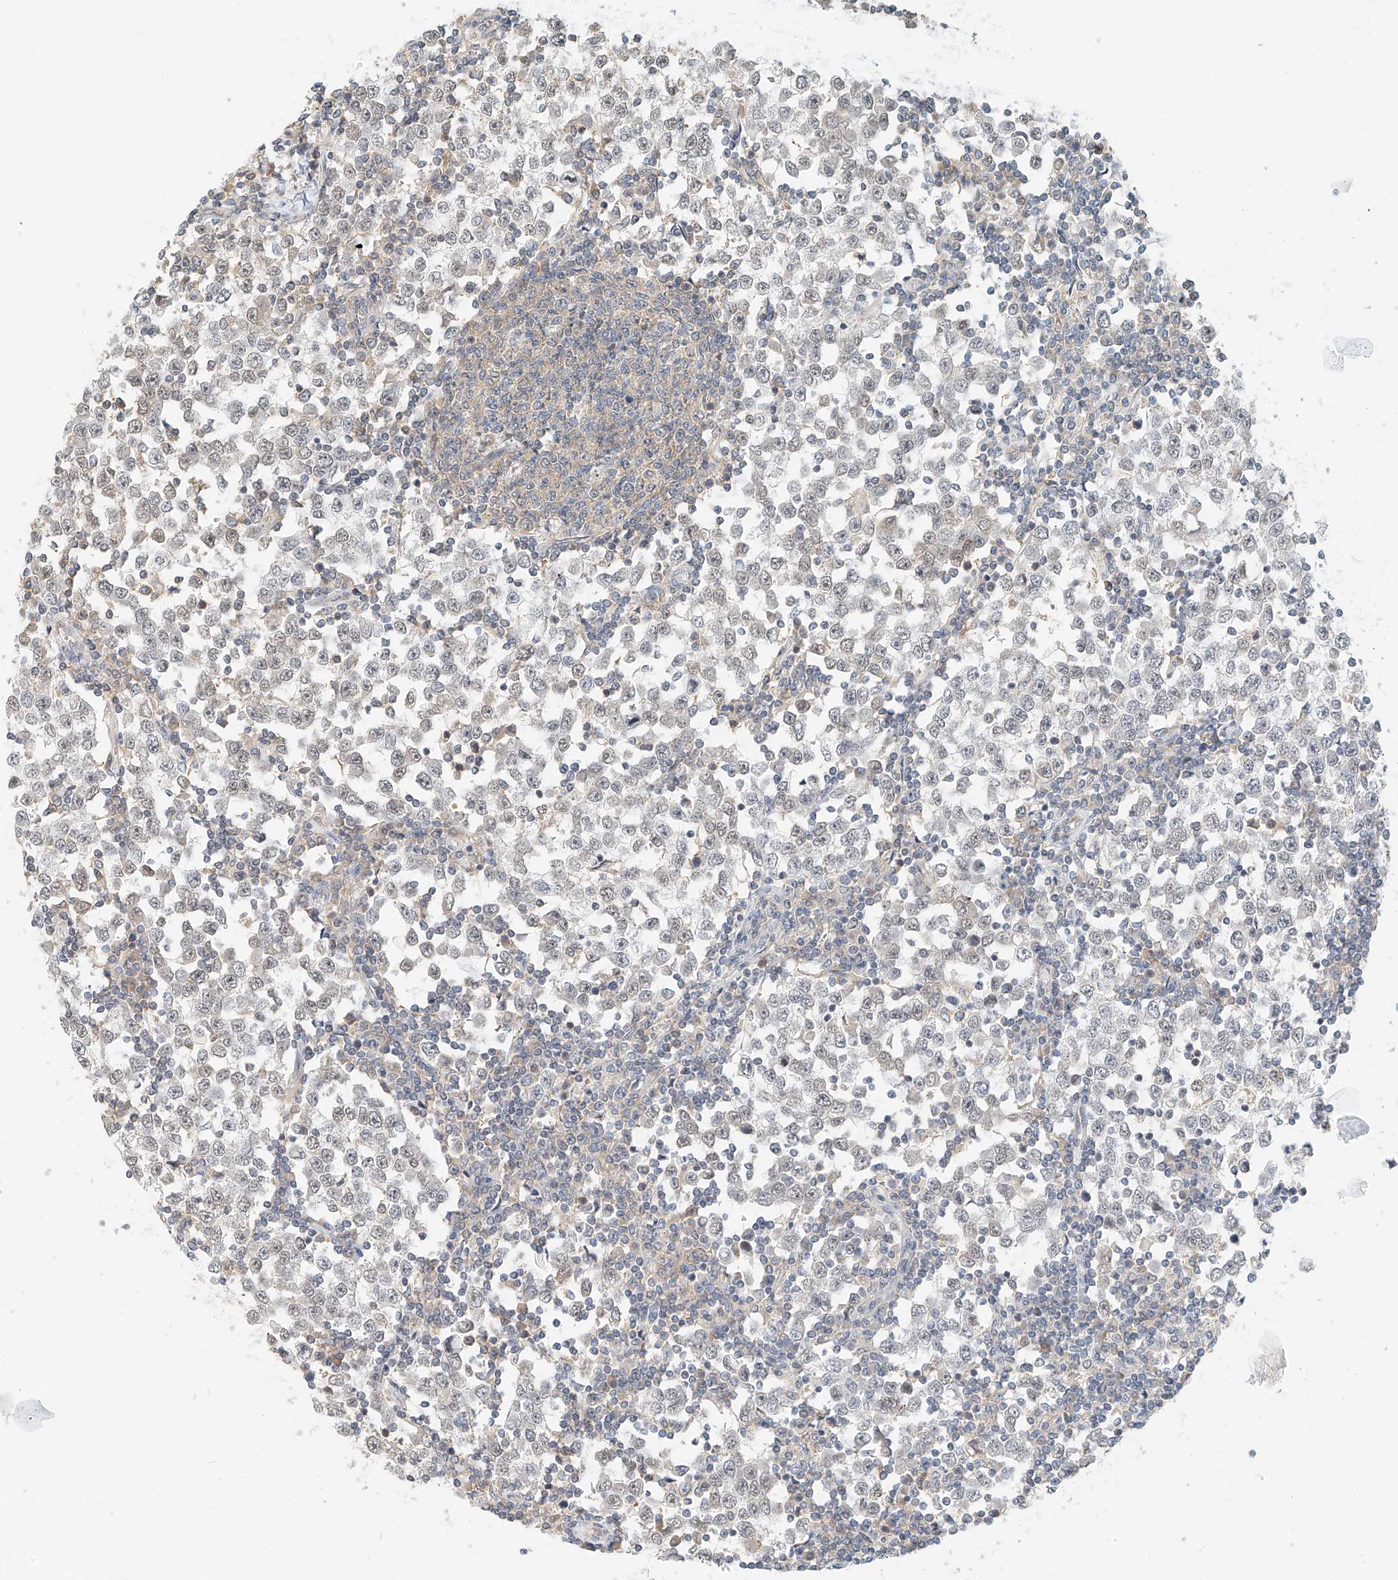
{"staining": {"intensity": "weak", "quantity": "<25%", "location": "nuclear"}, "tissue": "testis cancer", "cell_type": "Tumor cells", "image_type": "cancer", "snomed": [{"axis": "morphology", "description": "Seminoma, NOS"}, {"axis": "topography", "description": "Testis"}], "caption": "Micrograph shows no significant protein staining in tumor cells of seminoma (testis).", "gene": "PPA2", "patient": {"sex": "male", "age": 65}}